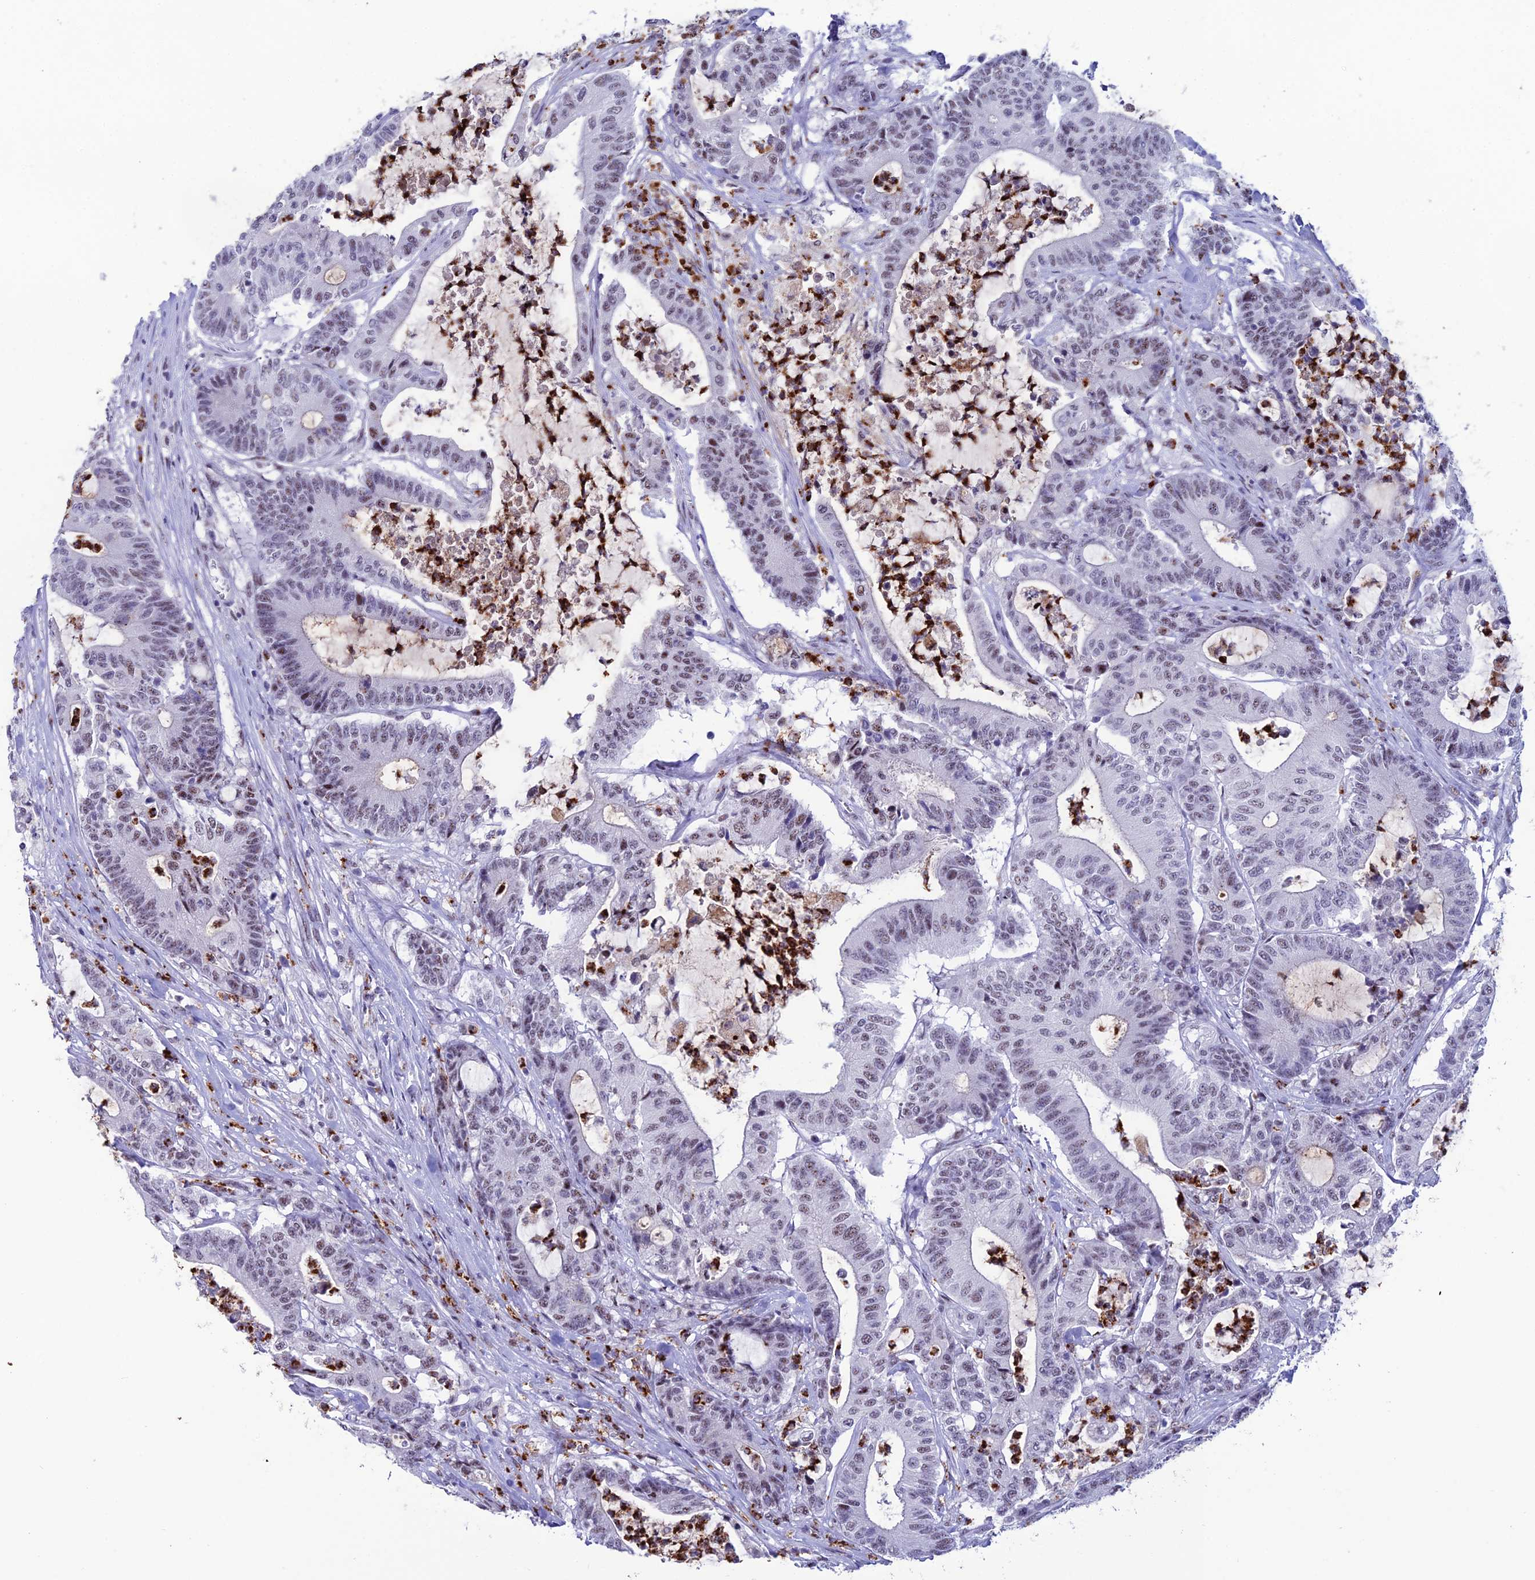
{"staining": {"intensity": "weak", "quantity": "25%-75%", "location": "nuclear"}, "tissue": "colorectal cancer", "cell_type": "Tumor cells", "image_type": "cancer", "snomed": [{"axis": "morphology", "description": "Adenocarcinoma, NOS"}, {"axis": "topography", "description": "Colon"}], "caption": "Brown immunohistochemical staining in human colorectal adenocarcinoma shows weak nuclear positivity in about 25%-75% of tumor cells.", "gene": "MFSD2B", "patient": {"sex": "female", "age": 84}}